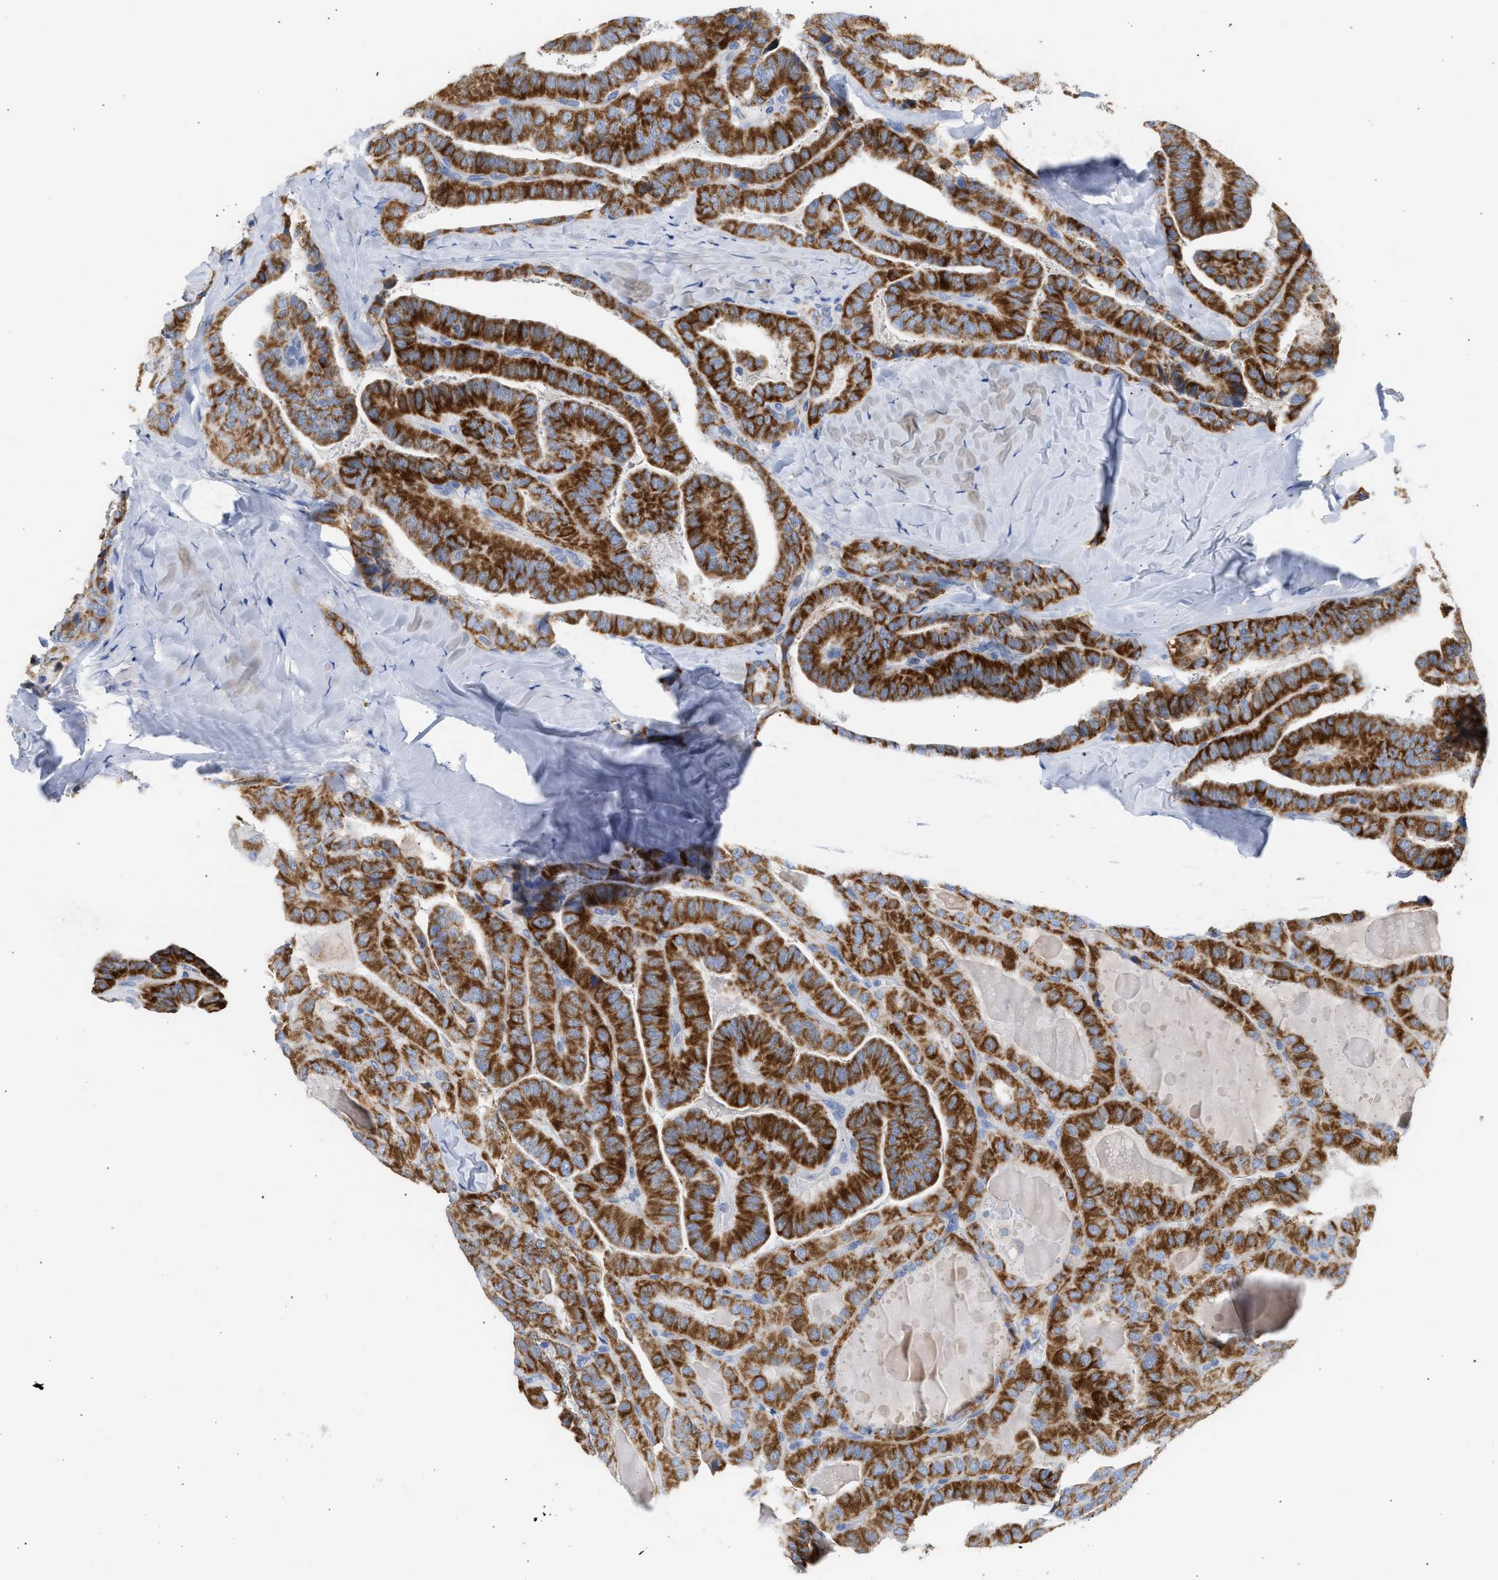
{"staining": {"intensity": "strong", "quantity": ">75%", "location": "cytoplasmic/membranous"}, "tissue": "thyroid cancer", "cell_type": "Tumor cells", "image_type": "cancer", "snomed": [{"axis": "morphology", "description": "Papillary adenocarcinoma, NOS"}, {"axis": "topography", "description": "Thyroid gland"}], "caption": "Immunohistochemical staining of papillary adenocarcinoma (thyroid) reveals strong cytoplasmic/membranous protein positivity in about >75% of tumor cells.", "gene": "ACOT13", "patient": {"sex": "male", "age": 77}}